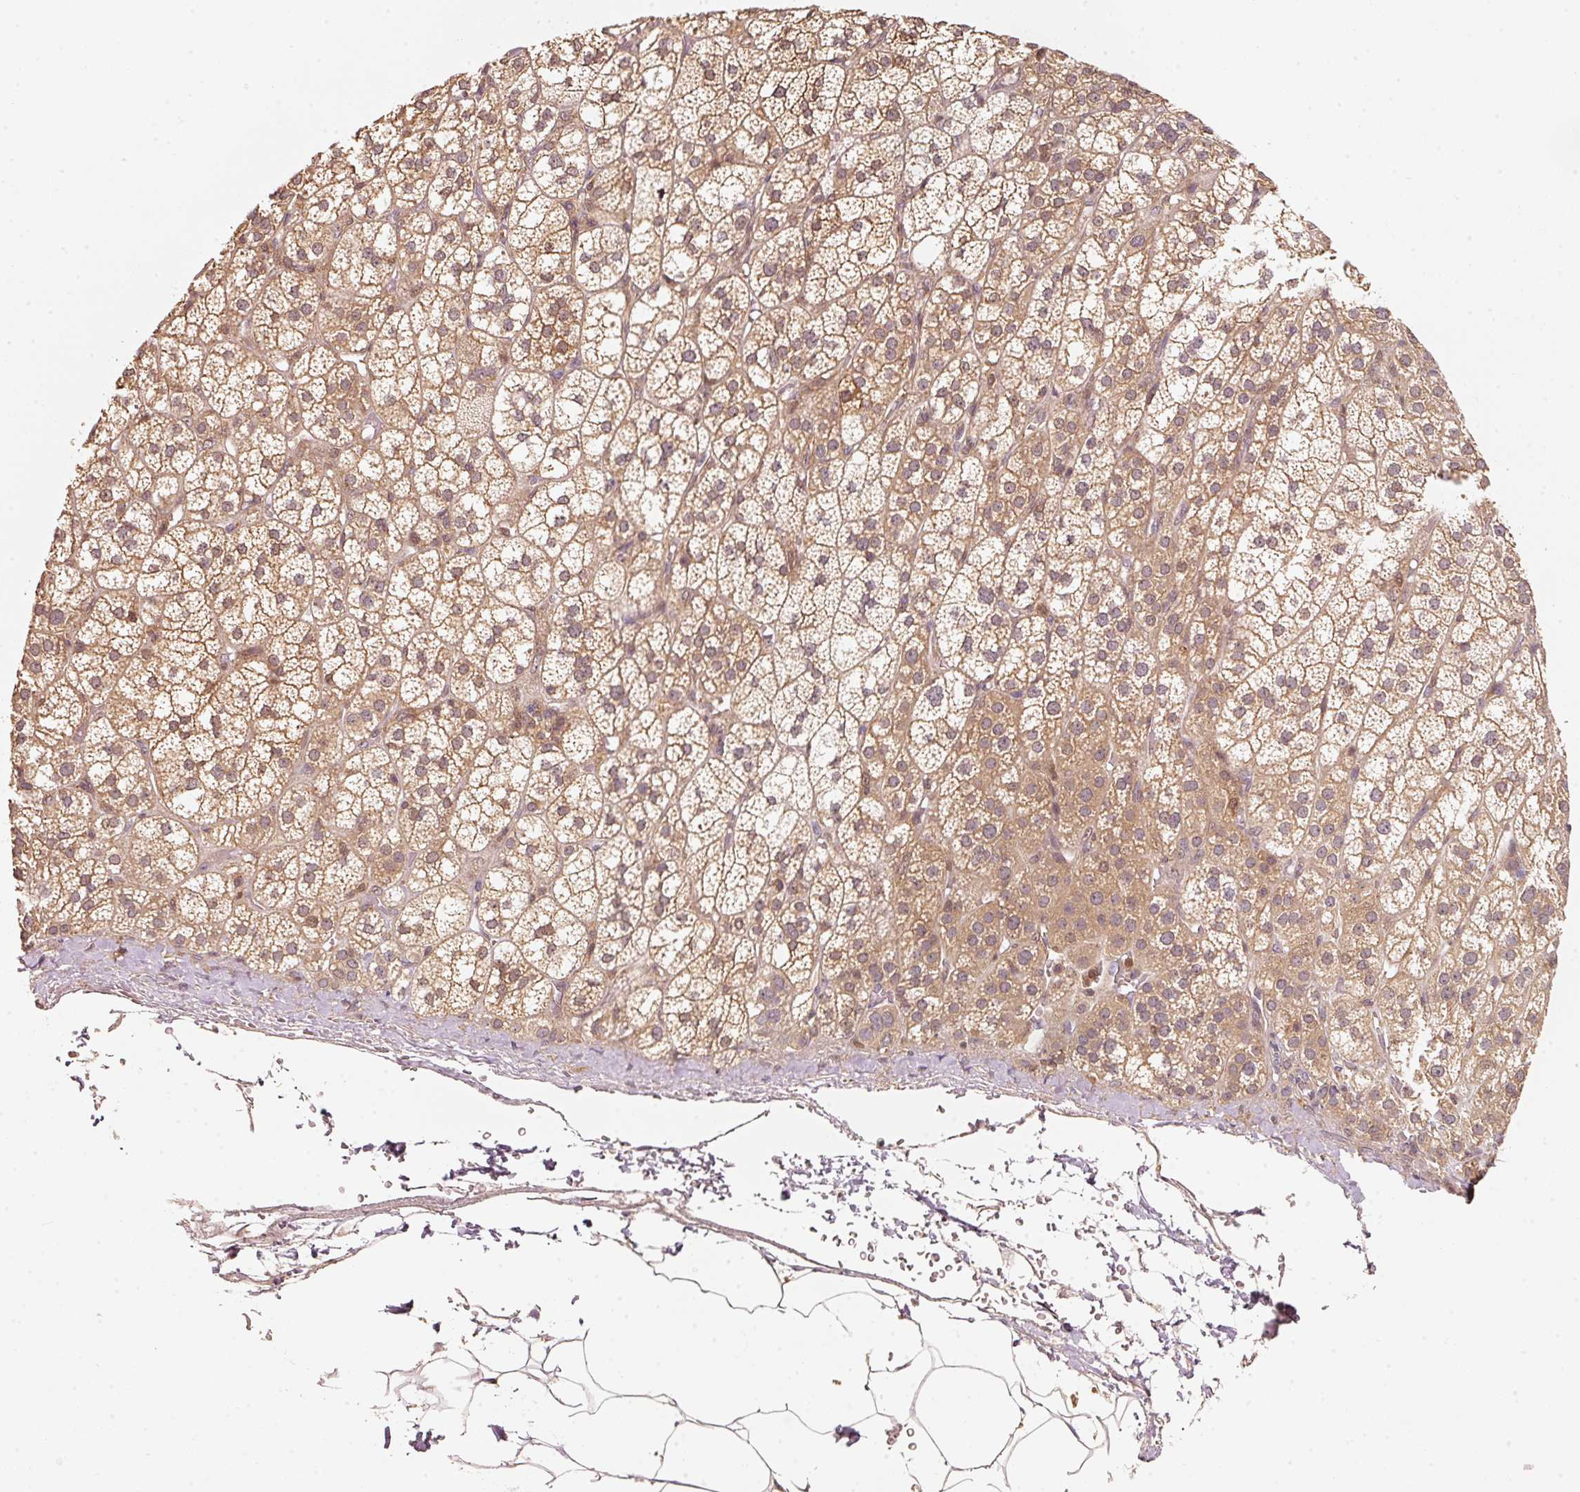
{"staining": {"intensity": "moderate", "quantity": ">75%", "location": "cytoplasmic/membranous"}, "tissue": "adrenal gland", "cell_type": "Glandular cells", "image_type": "normal", "snomed": [{"axis": "morphology", "description": "Normal tissue, NOS"}, {"axis": "topography", "description": "Adrenal gland"}], "caption": "Glandular cells display medium levels of moderate cytoplasmic/membranous expression in about >75% of cells in benign adrenal gland. (Stains: DAB in brown, nuclei in blue, Microscopy: brightfield microscopy at high magnification).", "gene": "RRAS2", "patient": {"sex": "female", "age": 60}}